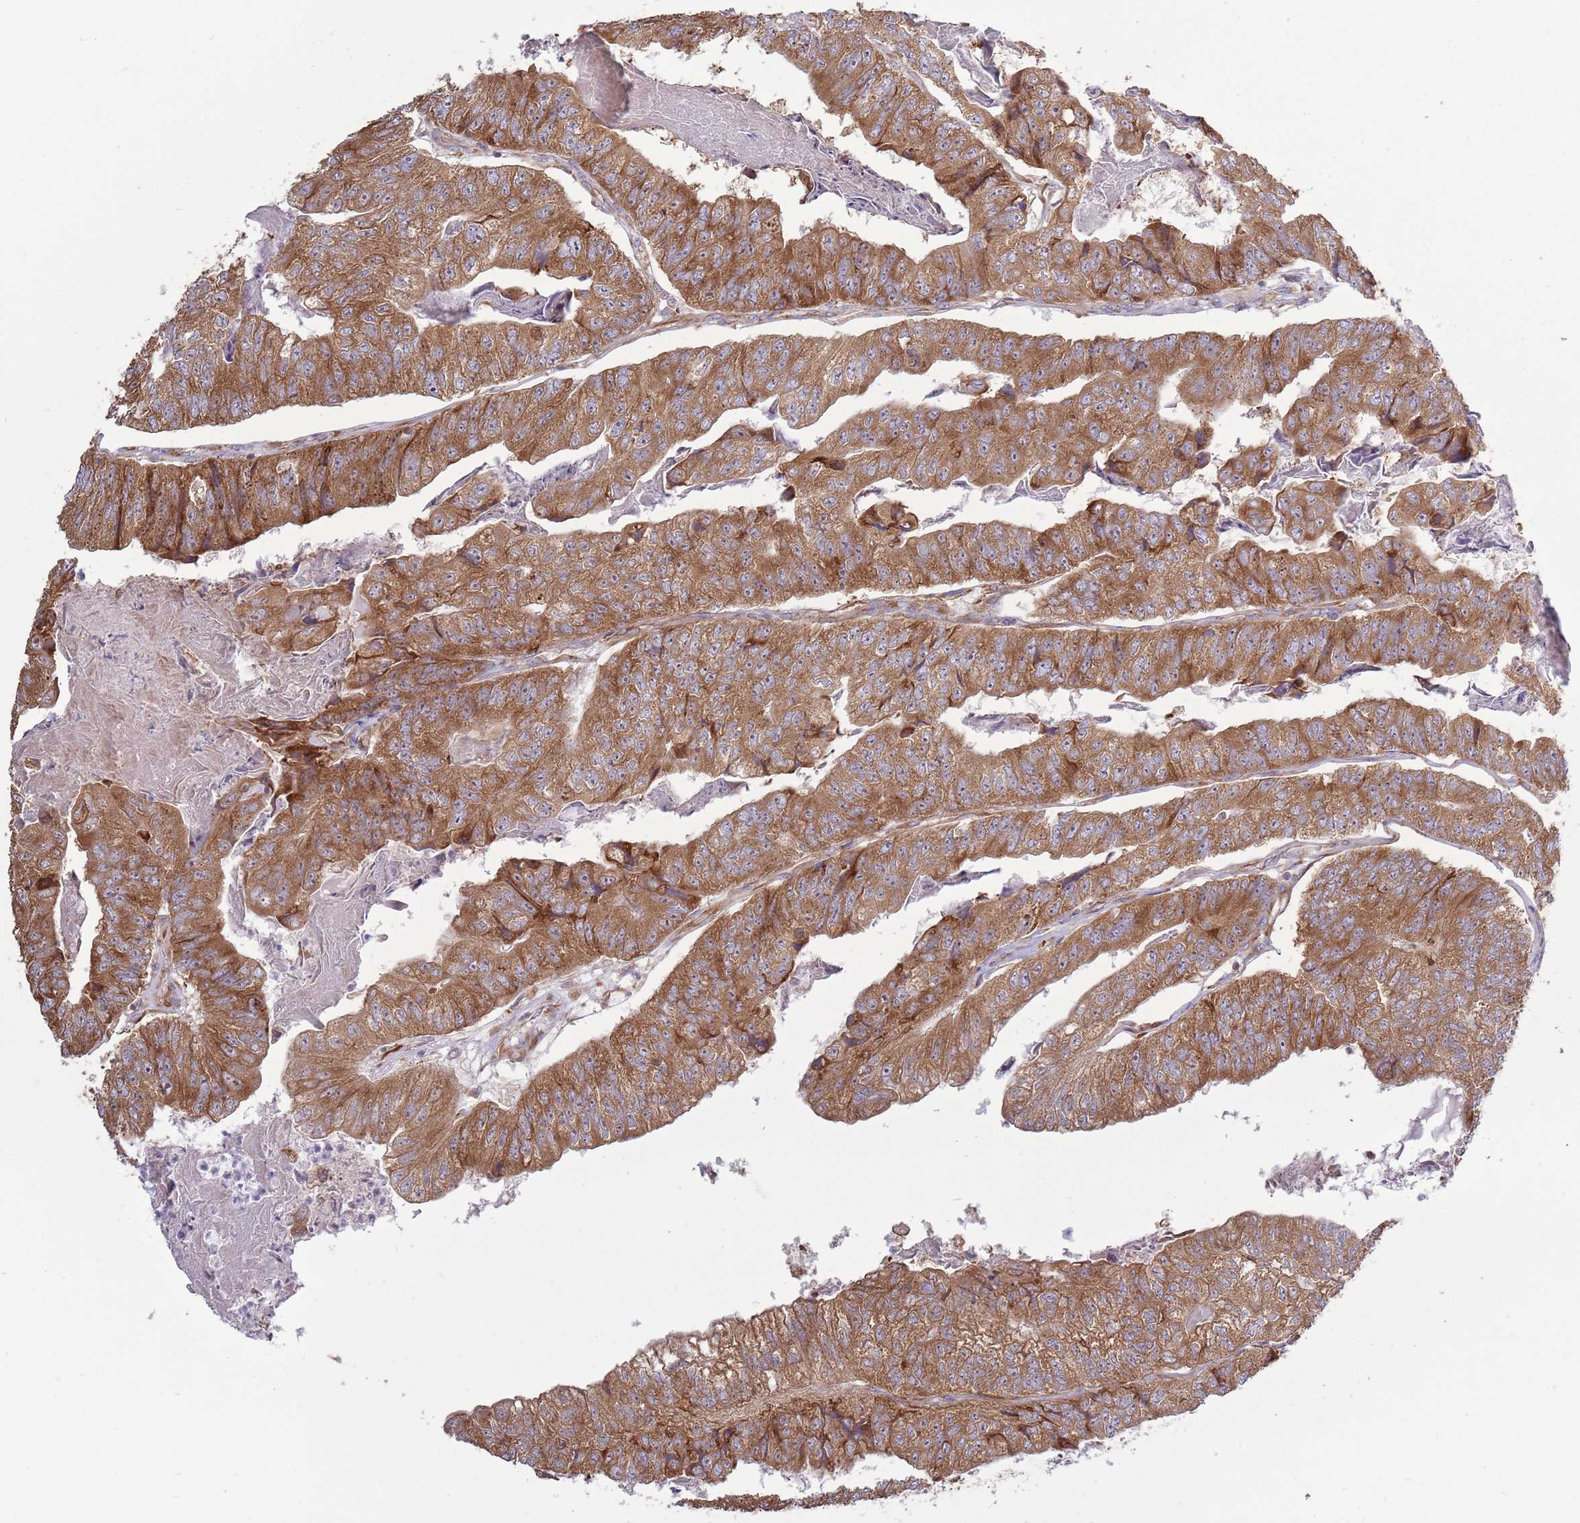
{"staining": {"intensity": "strong", "quantity": ">75%", "location": "cytoplasmic/membranous"}, "tissue": "colorectal cancer", "cell_type": "Tumor cells", "image_type": "cancer", "snomed": [{"axis": "morphology", "description": "Adenocarcinoma, NOS"}, {"axis": "topography", "description": "Colon"}], "caption": "Adenocarcinoma (colorectal) tissue displays strong cytoplasmic/membranous expression in approximately >75% of tumor cells", "gene": "RPL17-C18orf32", "patient": {"sex": "female", "age": 67}}